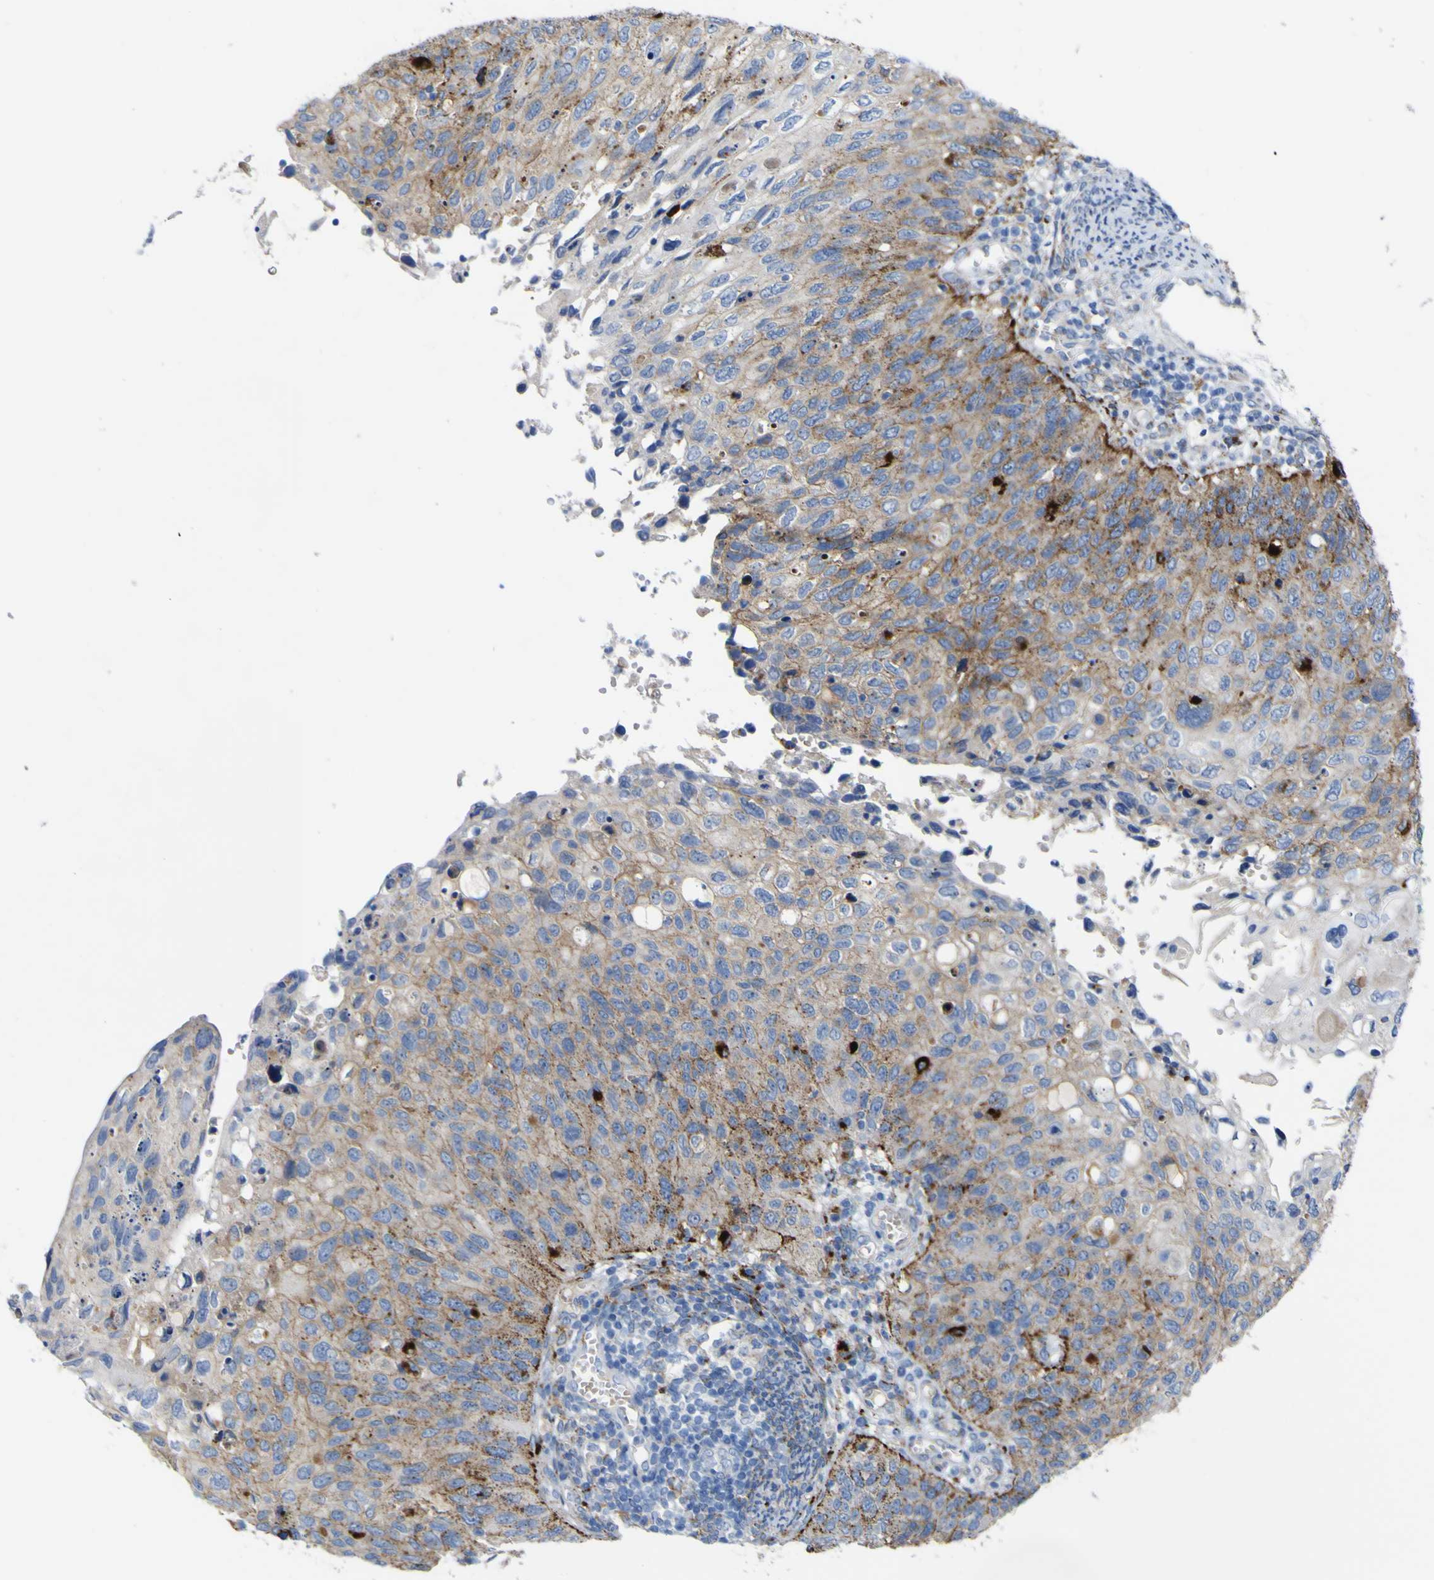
{"staining": {"intensity": "moderate", "quantity": "25%-75%", "location": "cytoplasmic/membranous"}, "tissue": "cervical cancer", "cell_type": "Tumor cells", "image_type": "cancer", "snomed": [{"axis": "morphology", "description": "Squamous cell carcinoma, NOS"}, {"axis": "topography", "description": "Cervix"}], "caption": "Cervical squamous cell carcinoma tissue displays moderate cytoplasmic/membranous expression in approximately 25%-75% of tumor cells, visualized by immunohistochemistry.", "gene": "PTPRF", "patient": {"sex": "female", "age": 70}}